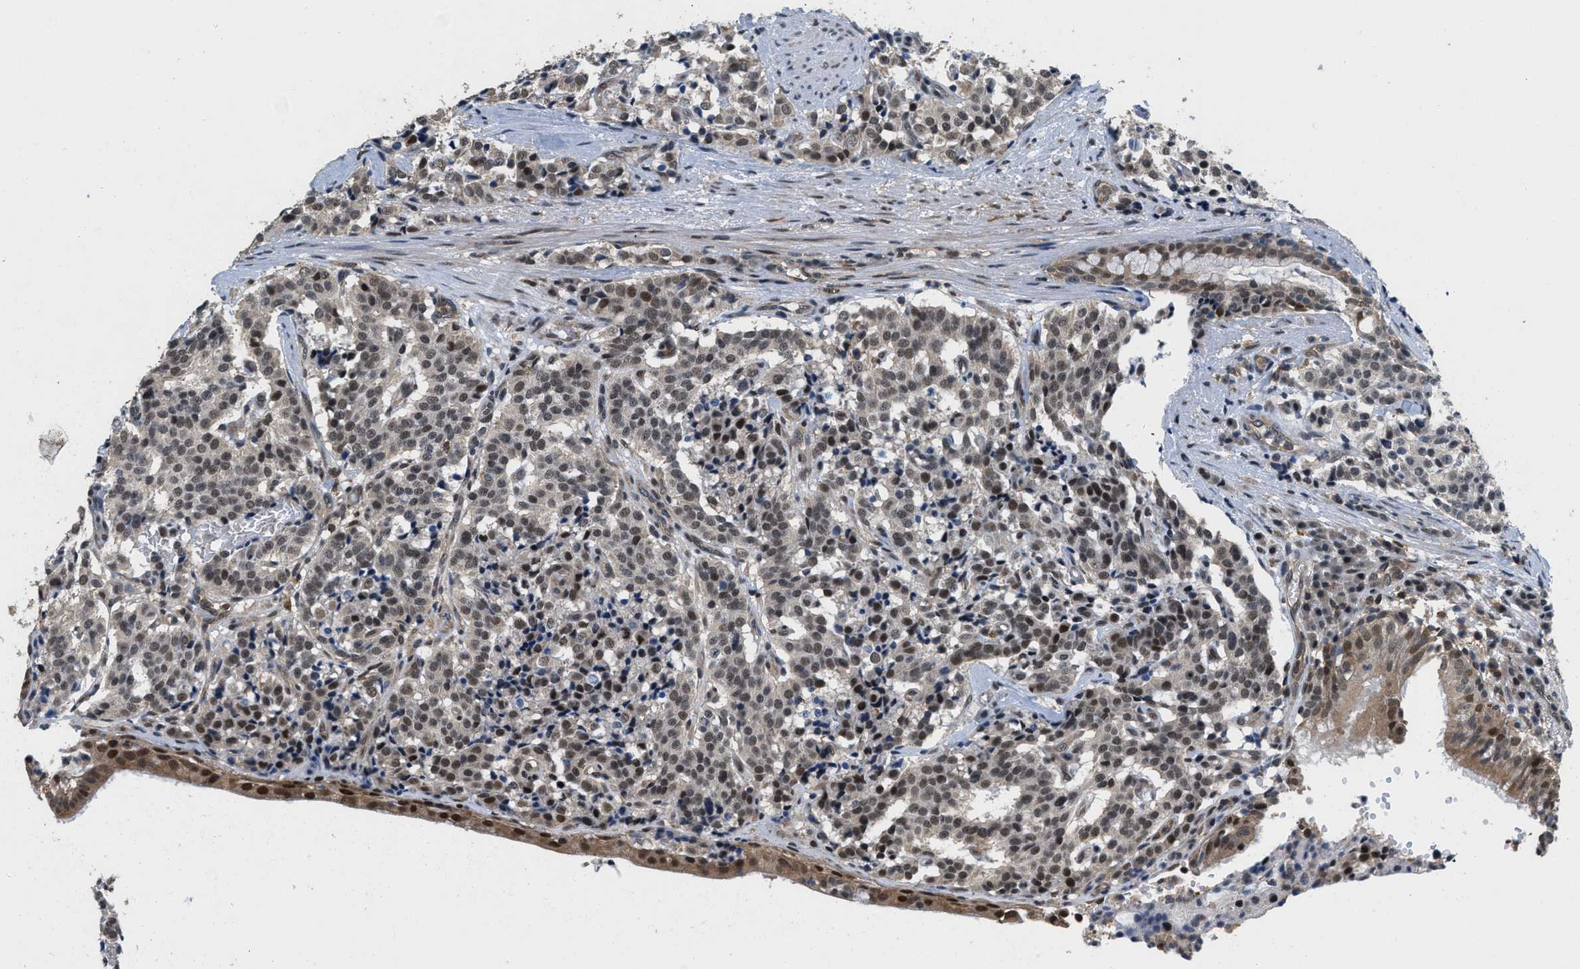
{"staining": {"intensity": "weak", "quantity": "<25%", "location": "cytoplasmic/membranous,nuclear"}, "tissue": "carcinoid", "cell_type": "Tumor cells", "image_type": "cancer", "snomed": [{"axis": "morphology", "description": "Carcinoid, malignant, NOS"}, {"axis": "topography", "description": "Lung"}], "caption": "This is an IHC image of human carcinoid. There is no positivity in tumor cells.", "gene": "ATF7IP", "patient": {"sex": "male", "age": 30}}